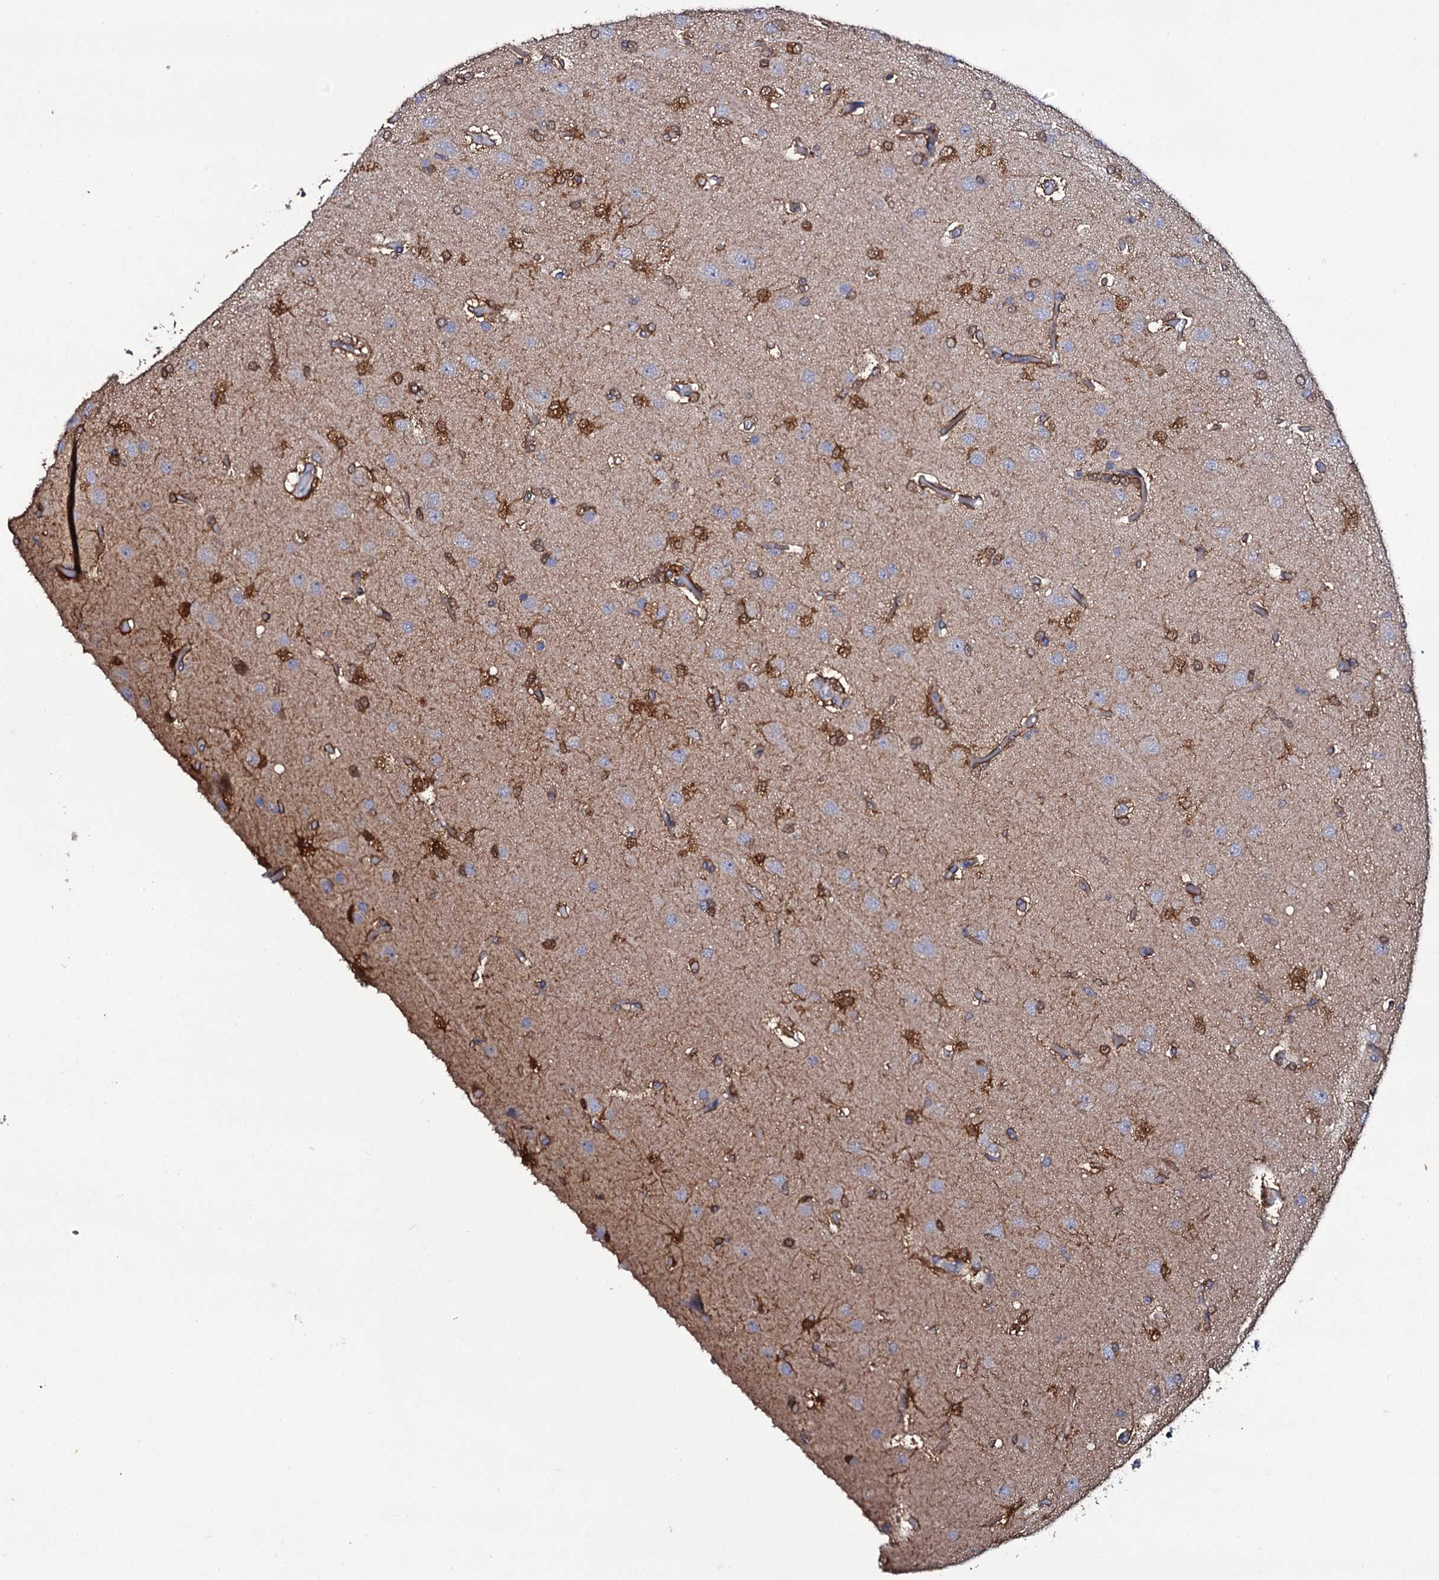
{"staining": {"intensity": "strong", "quantity": "<25%", "location": "cytoplasmic/membranous,nuclear"}, "tissue": "glioma", "cell_type": "Tumor cells", "image_type": "cancer", "snomed": [{"axis": "morphology", "description": "Glioma, malignant, High grade"}, {"axis": "topography", "description": "Brain"}], "caption": "A high-resolution image shows IHC staining of glioma, which displays strong cytoplasmic/membranous and nuclear expression in approximately <25% of tumor cells.", "gene": "CRYL1", "patient": {"sex": "female", "age": 74}}